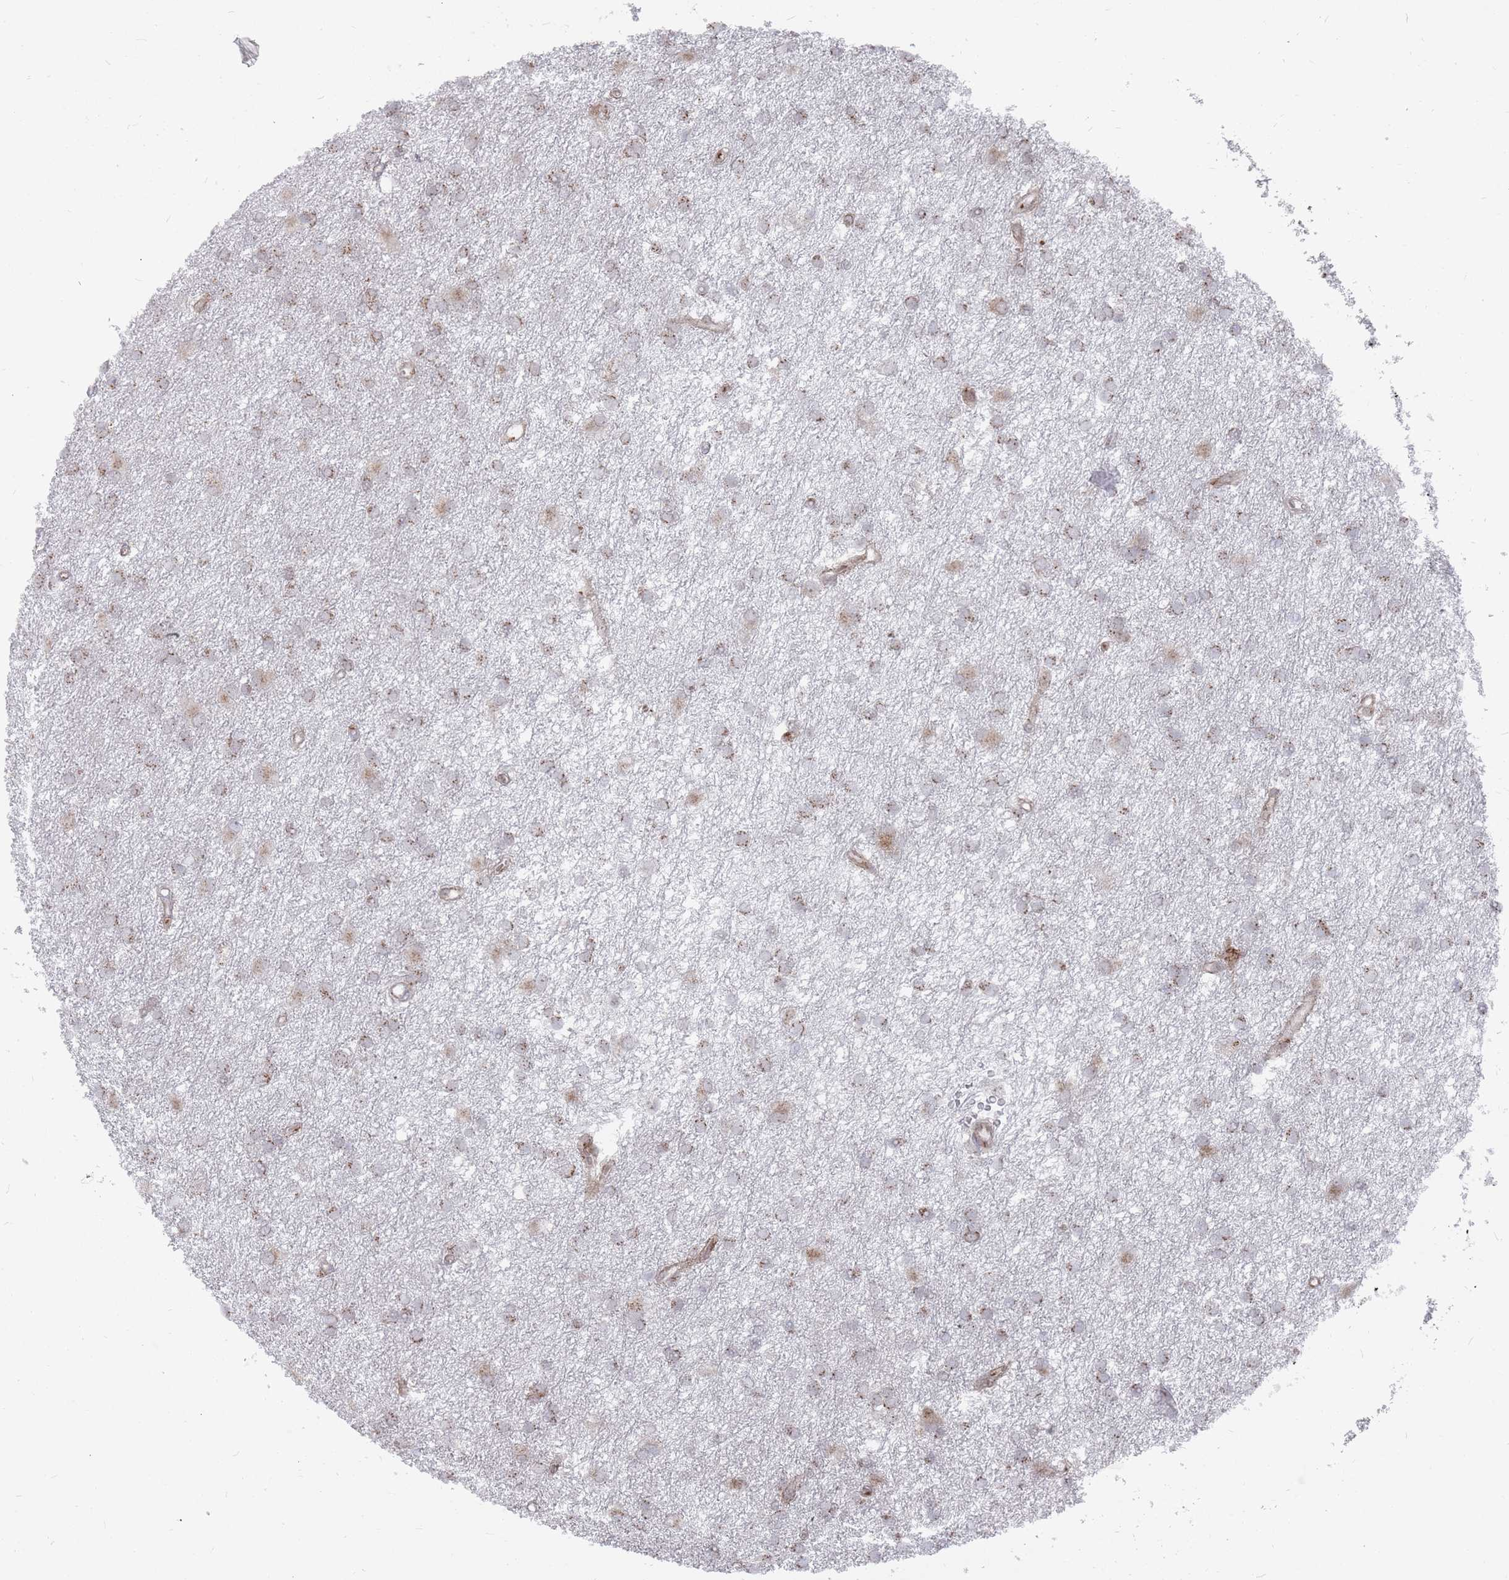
{"staining": {"intensity": "weak", "quantity": ">75%", "location": "cytoplasmic/membranous"}, "tissue": "glioma", "cell_type": "Tumor cells", "image_type": "cancer", "snomed": [{"axis": "morphology", "description": "Glioma, malignant, High grade"}, {"axis": "topography", "description": "Brain"}], "caption": "Glioma stained for a protein (brown) exhibits weak cytoplasmic/membranous positive positivity in approximately >75% of tumor cells.", "gene": "FMO4", "patient": {"sex": "male", "age": 77}}